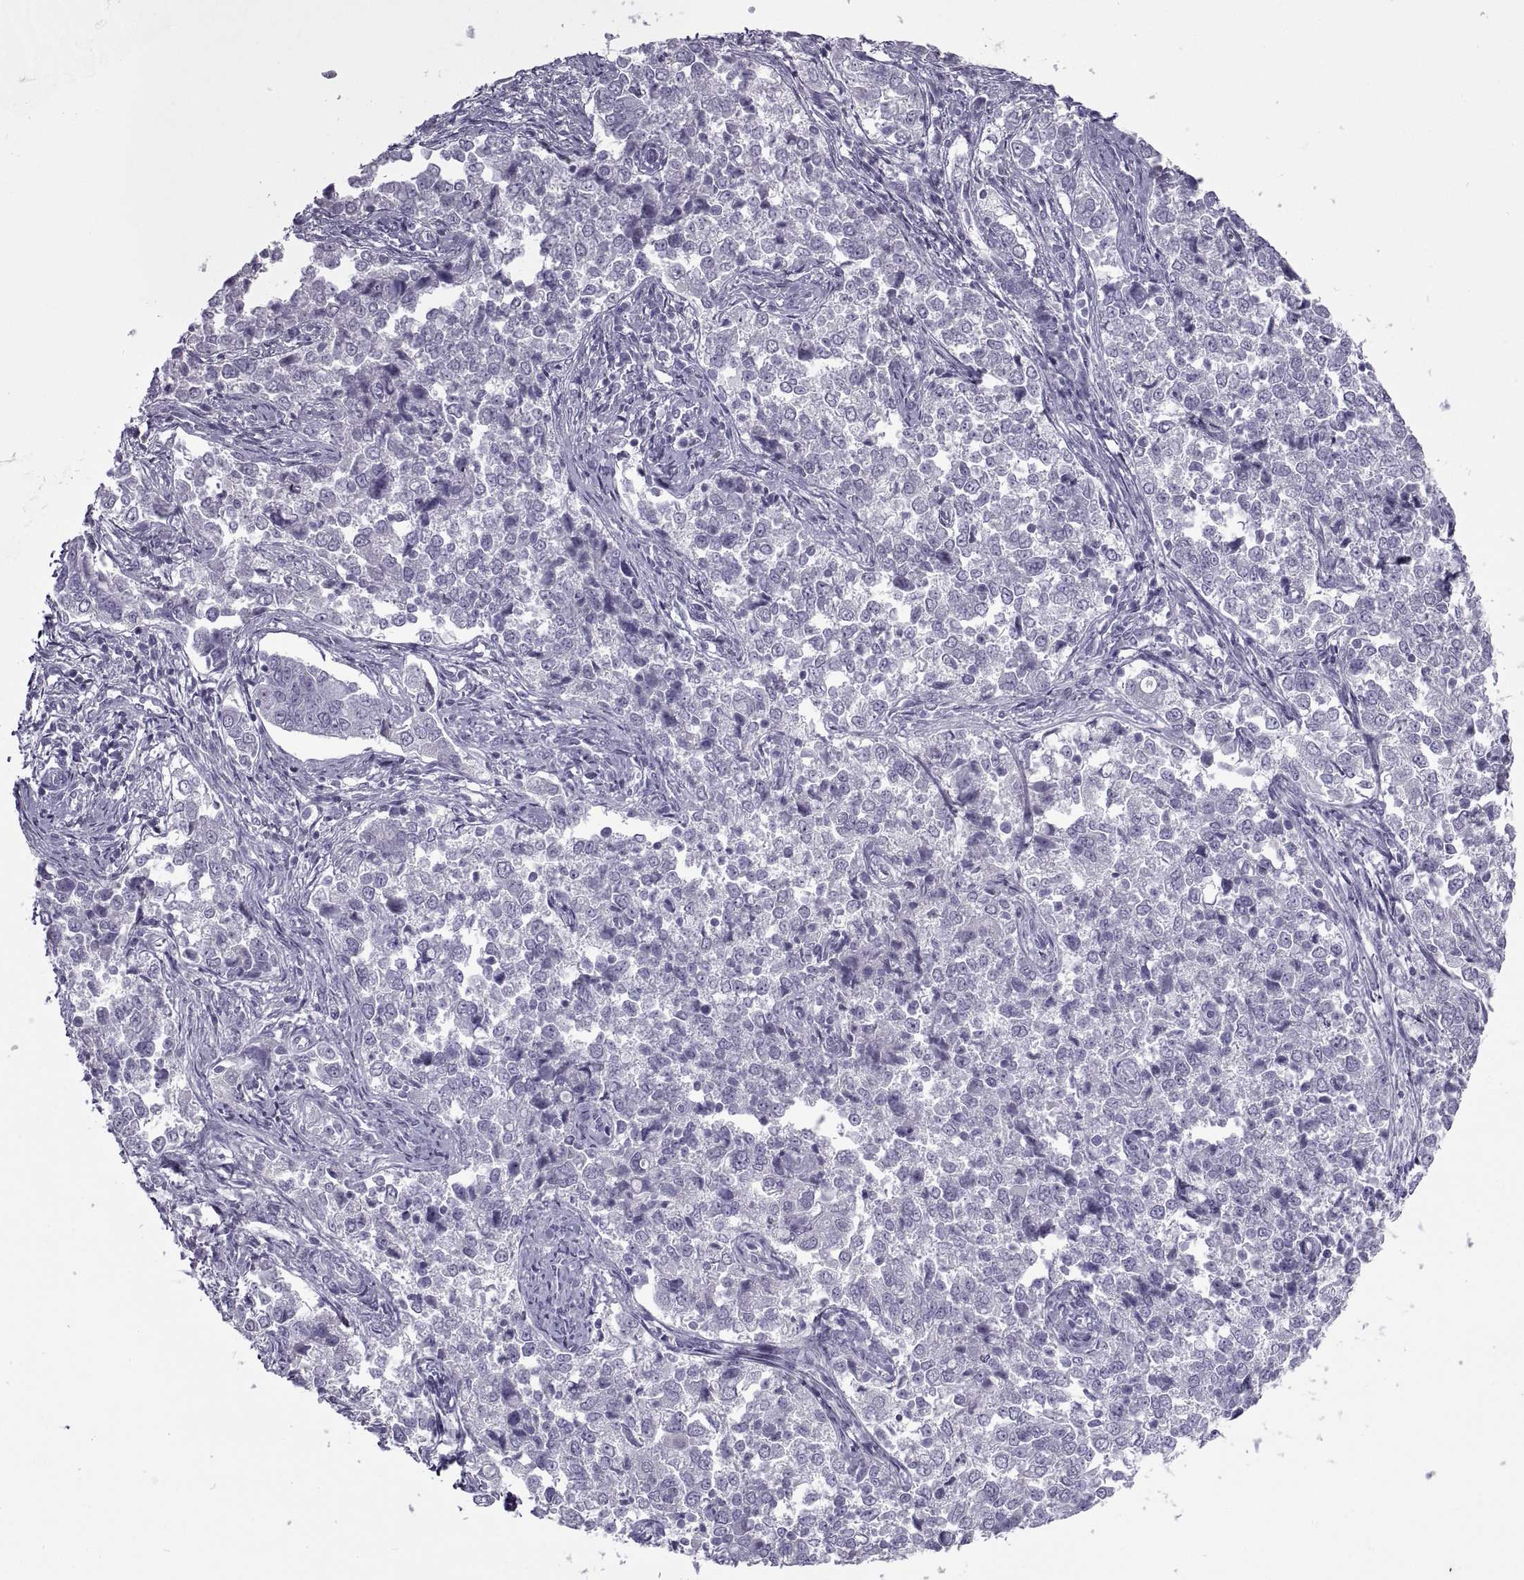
{"staining": {"intensity": "negative", "quantity": "none", "location": "none"}, "tissue": "endometrial cancer", "cell_type": "Tumor cells", "image_type": "cancer", "snomed": [{"axis": "morphology", "description": "Adenocarcinoma, NOS"}, {"axis": "topography", "description": "Endometrium"}], "caption": "Tumor cells show no significant protein positivity in endometrial cancer. (Brightfield microscopy of DAB immunohistochemistry (IHC) at high magnification).", "gene": "RLBP1", "patient": {"sex": "female", "age": 43}}